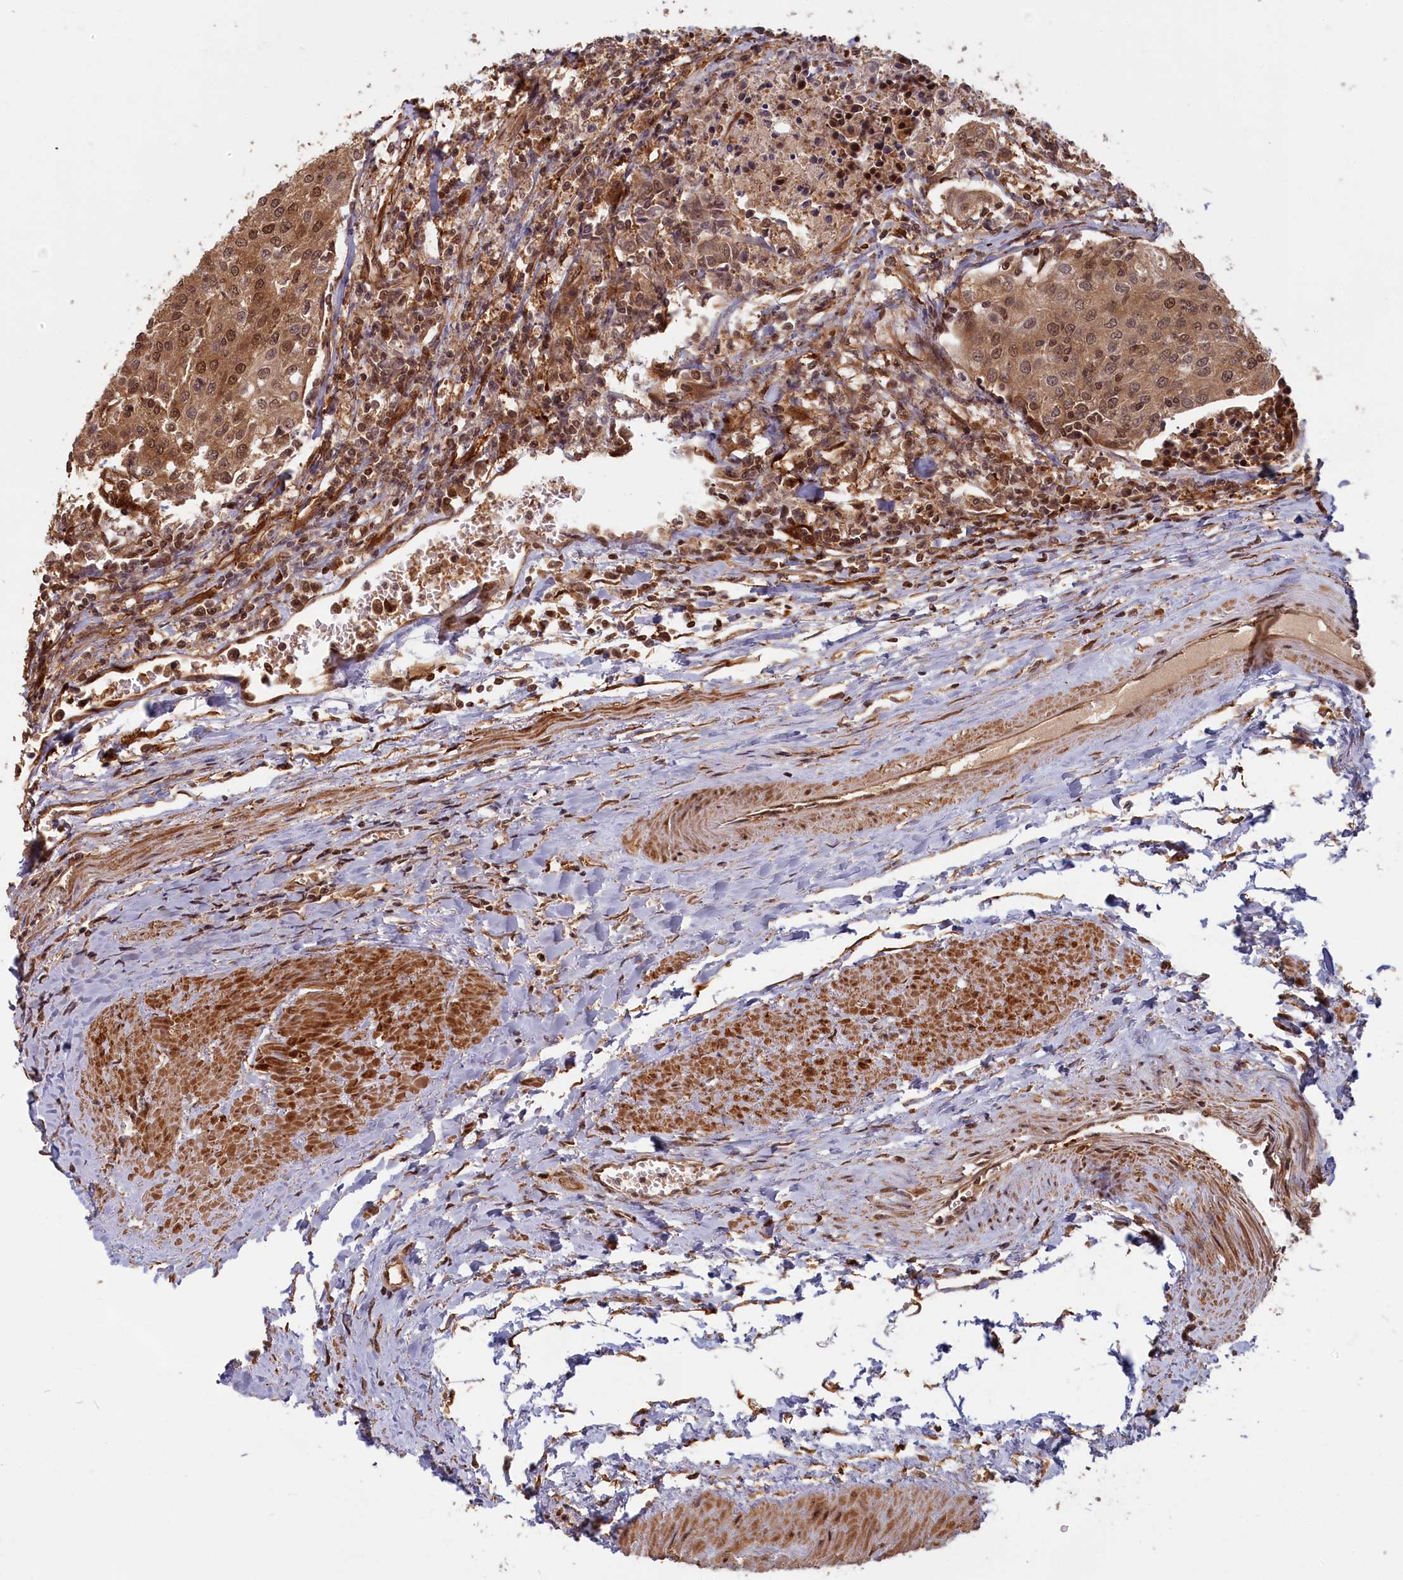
{"staining": {"intensity": "moderate", "quantity": ">75%", "location": "cytoplasmic/membranous,nuclear"}, "tissue": "urothelial cancer", "cell_type": "Tumor cells", "image_type": "cancer", "snomed": [{"axis": "morphology", "description": "Urothelial carcinoma, High grade"}, {"axis": "topography", "description": "Urinary bladder"}], "caption": "IHC of urothelial carcinoma (high-grade) displays medium levels of moderate cytoplasmic/membranous and nuclear expression in approximately >75% of tumor cells. The protein is shown in brown color, while the nuclei are stained blue.", "gene": "HIF3A", "patient": {"sex": "female", "age": 85}}